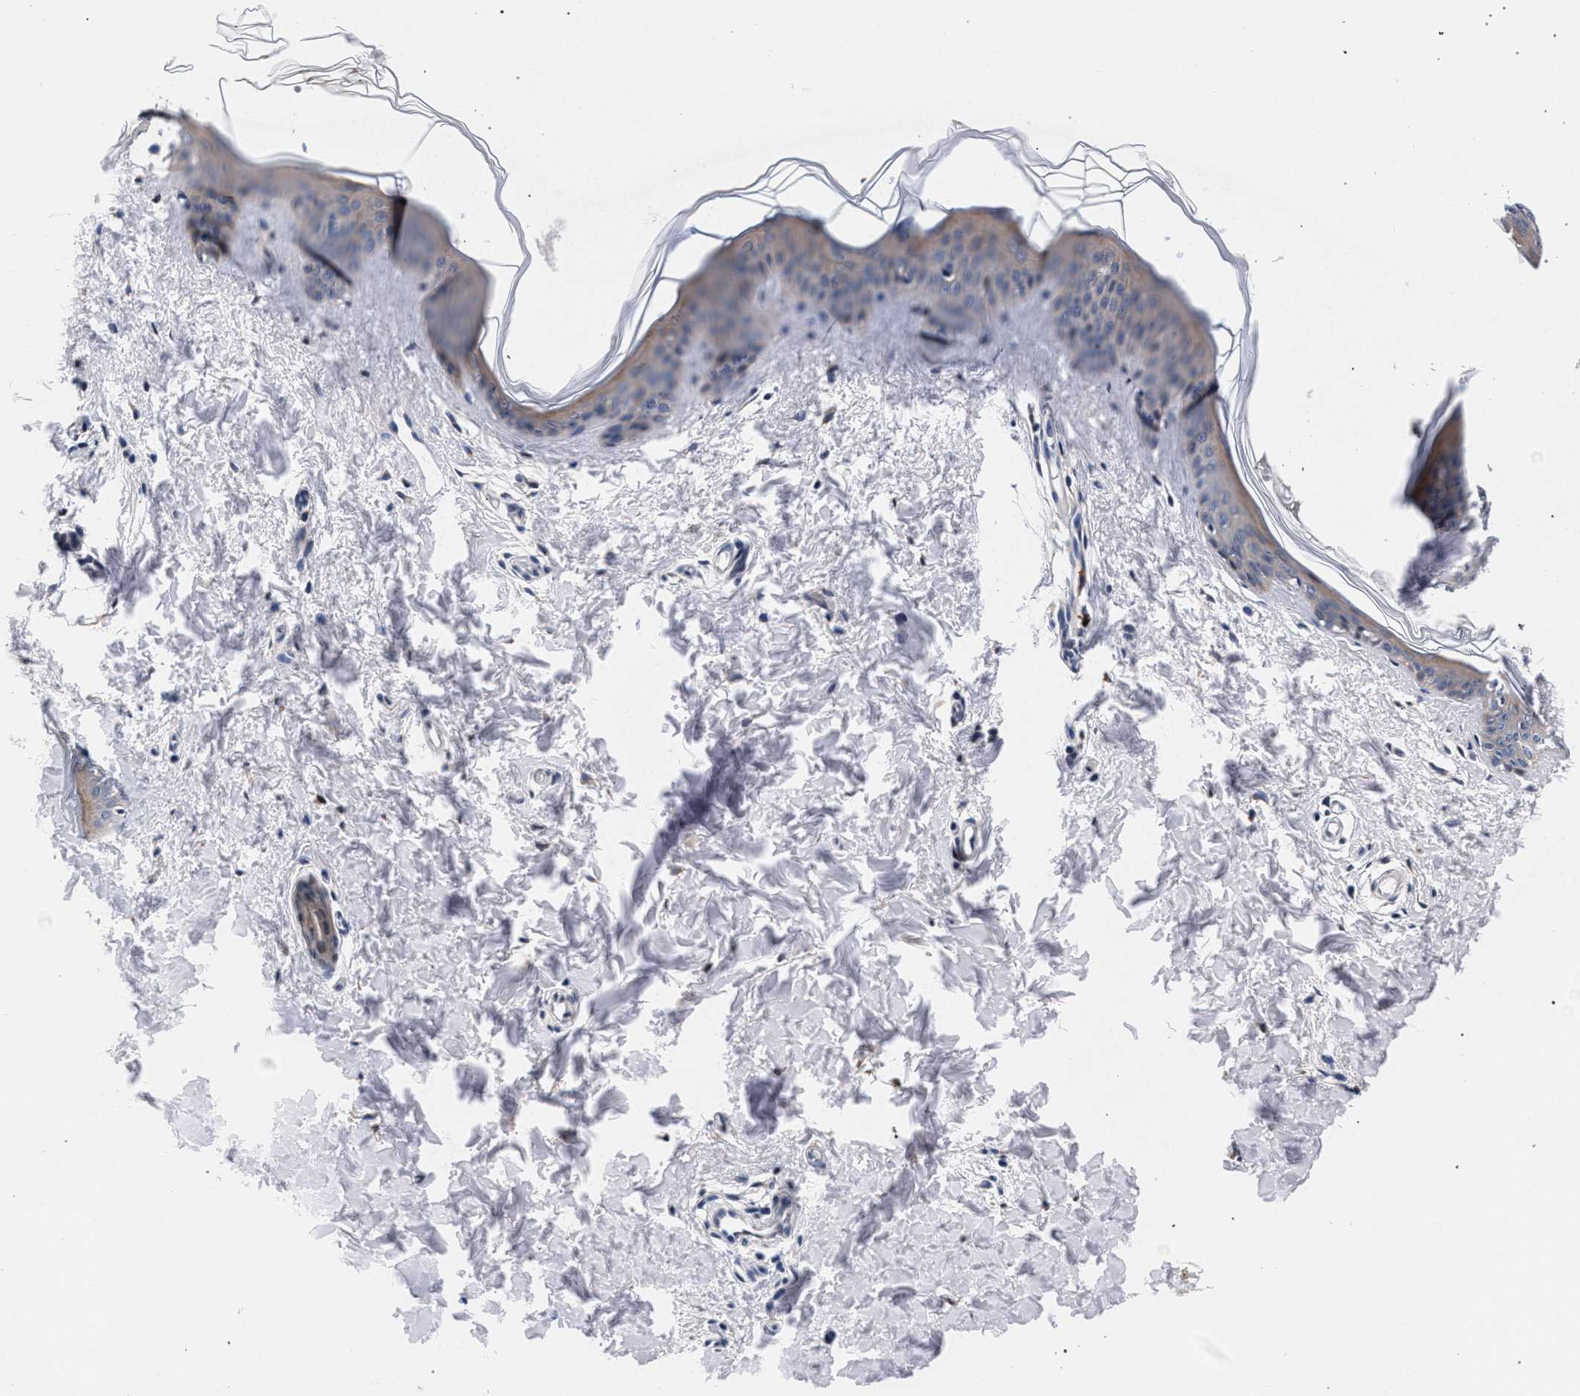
{"staining": {"intensity": "moderate", "quantity": ">75%", "location": "cytoplasmic/membranous"}, "tissue": "skin", "cell_type": "Fibroblasts", "image_type": "normal", "snomed": [{"axis": "morphology", "description": "Normal tissue, NOS"}, {"axis": "topography", "description": "Skin"}], "caption": "IHC staining of benign skin, which displays medium levels of moderate cytoplasmic/membranous positivity in about >75% of fibroblasts indicating moderate cytoplasmic/membranous protein expression. The staining was performed using DAB (brown) for protein detection and nuclei were counterstained in hematoxylin (blue).", "gene": "ZNF462", "patient": {"sex": "female", "age": 17}}